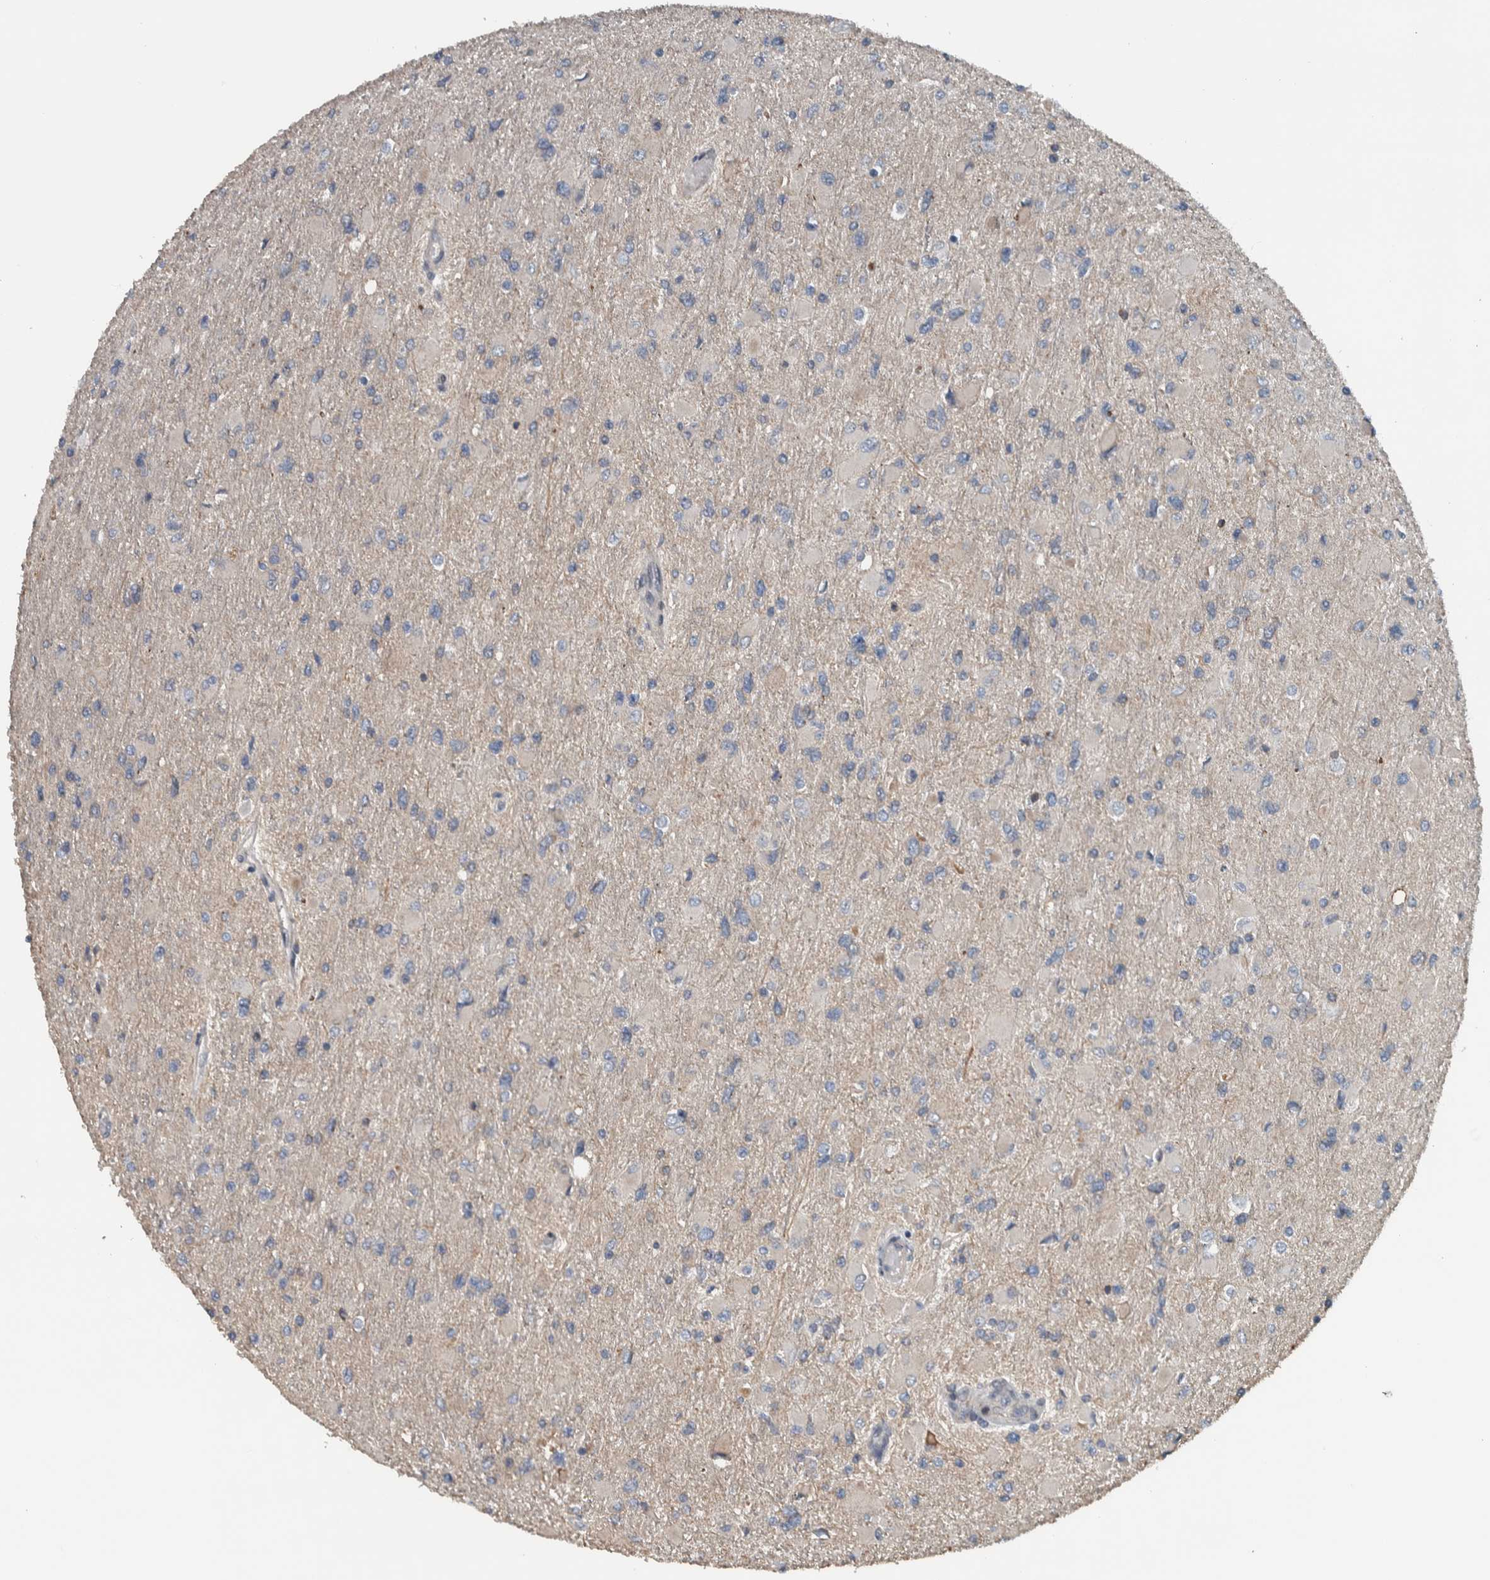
{"staining": {"intensity": "negative", "quantity": "none", "location": "none"}, "tissue": "glioma", "cell_type": "Tumor cells", "image_type": "cancer", "snomed": [{"axis": "morphology", "description": "Glioma, malignant, High grade"}, {"axis": "topography", "description": "Cerebral cortex"}], "caption": "A micrograph of malignant glioma (high-grade) stained for a protein exhibits no brown staining in tumor cells.", "gene": "BAIAP2L1", "patient": {"sex": "female", "age": 36}}